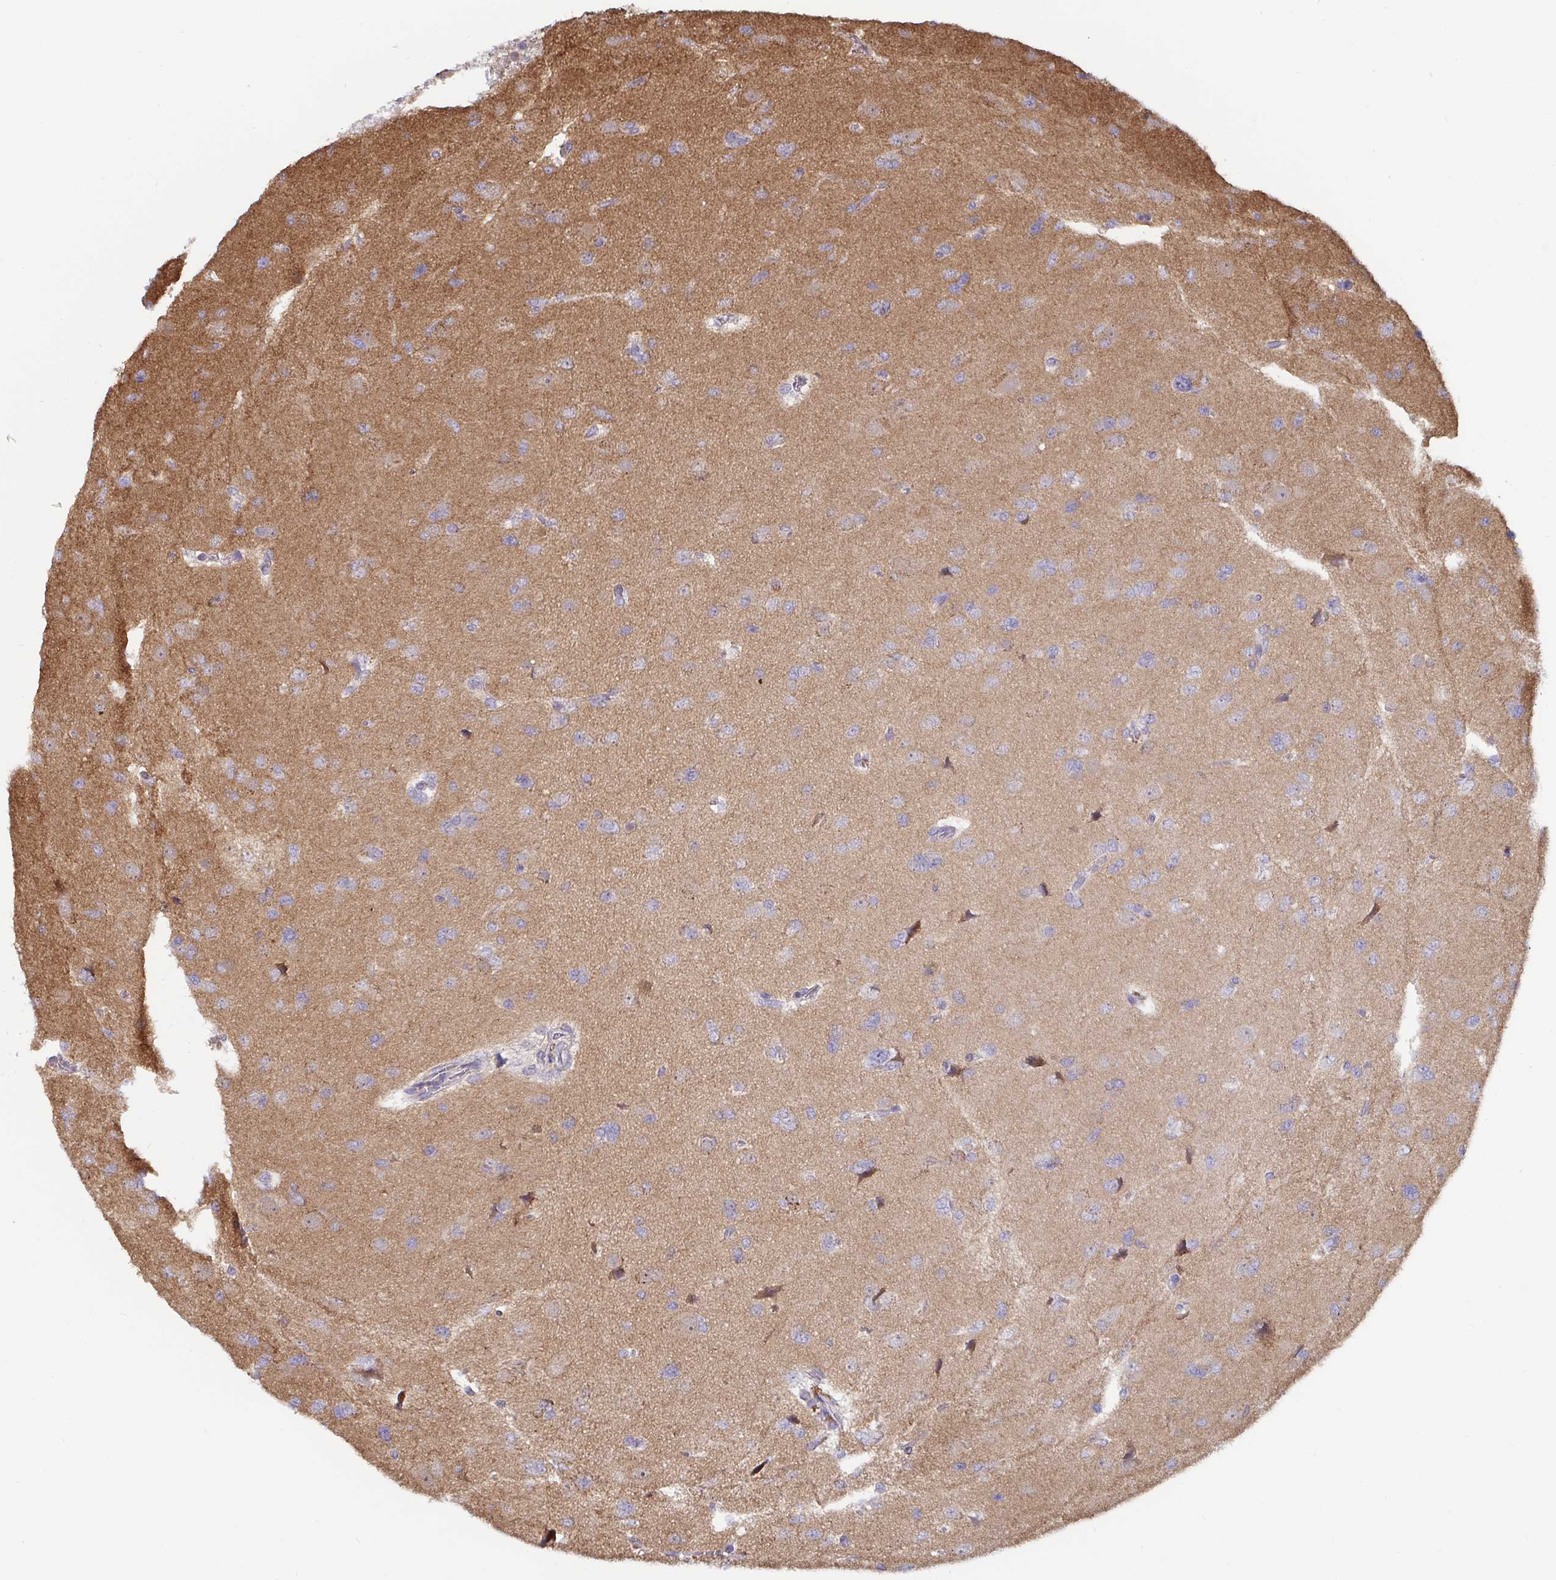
{"staining": {"intensity": "negative", "quantity": "none", "location": "none"}, "tissue": "glioma", "cell_type": "Tumor cells", "image_type": "cancer", "snomed": [{"axis": "morphology", "description": "Glioma, malignant, Low grade"}, {"axis": "topography", "description": "Brain"}], "caption": "DAB (3,3'-diaminobenzidine) immunohistochemical staining of glioma reveals no significant expression in tumor cells.", "gene": "CDH18", "patient": {"sex": "female", "age": 55}}